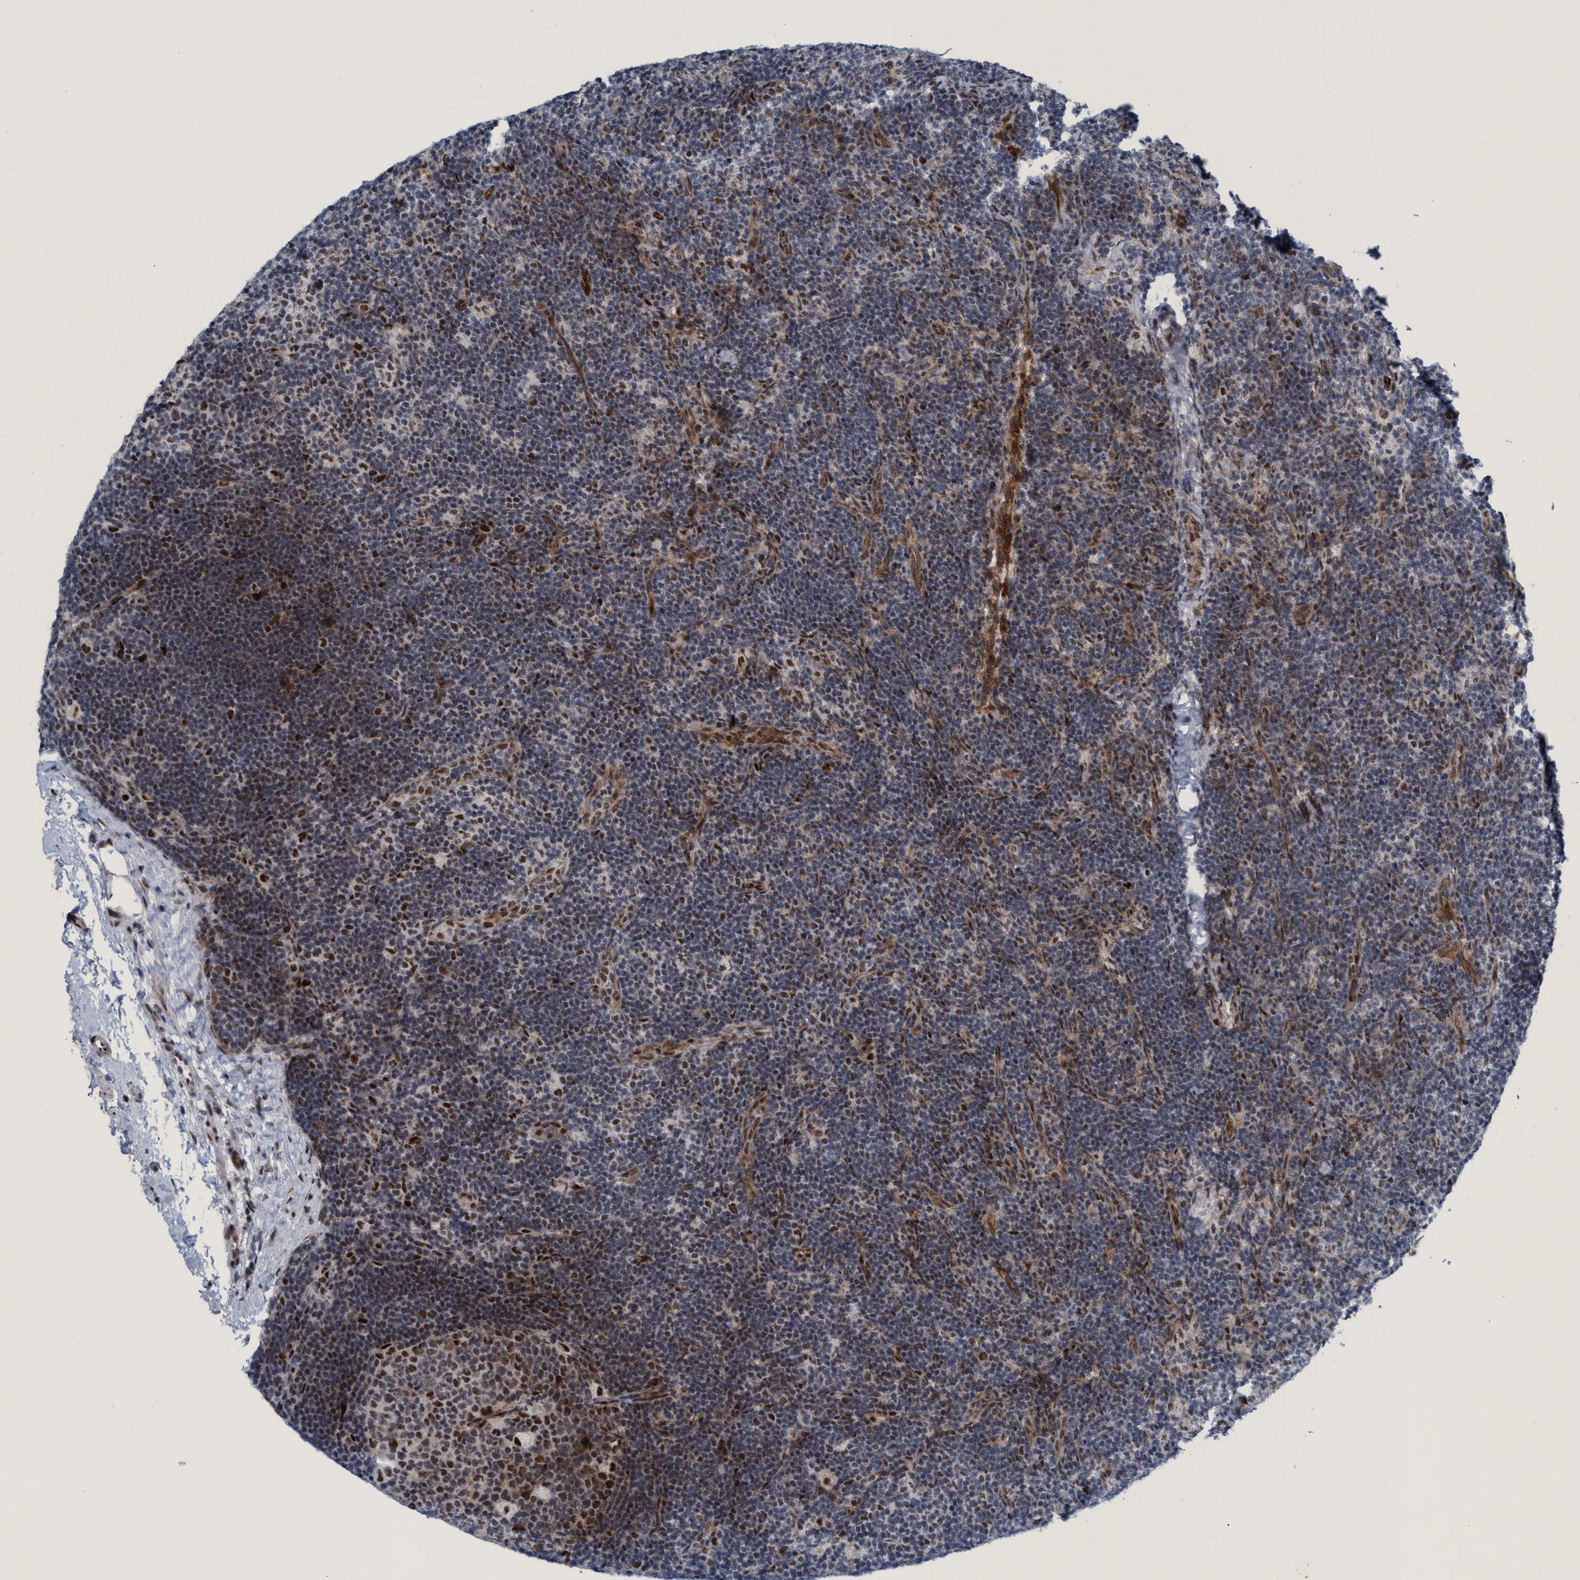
{"staining": {"intensity": "moderate", "quantity": ">75%", "location": "nuclear"}, "tissue": "lymph node", "cell_type": "Germinal center cells", "image_type": "normal", "snomed": [{"axis": "morphology", "description": "Normal tissue, NOS"}, {"axis": "topography", "description": "Lymph node"}], "caption": "High-magnification brightfield microscopy of normal lymph node stained with DAB (brown) and counterstained with hematoxylin (blue). germinal center cells exhibit moderate nuclear staining is seen in approximately>75% of cells.", "gene": "CWC27", "patient": {"sex": "female", "age": 22}}